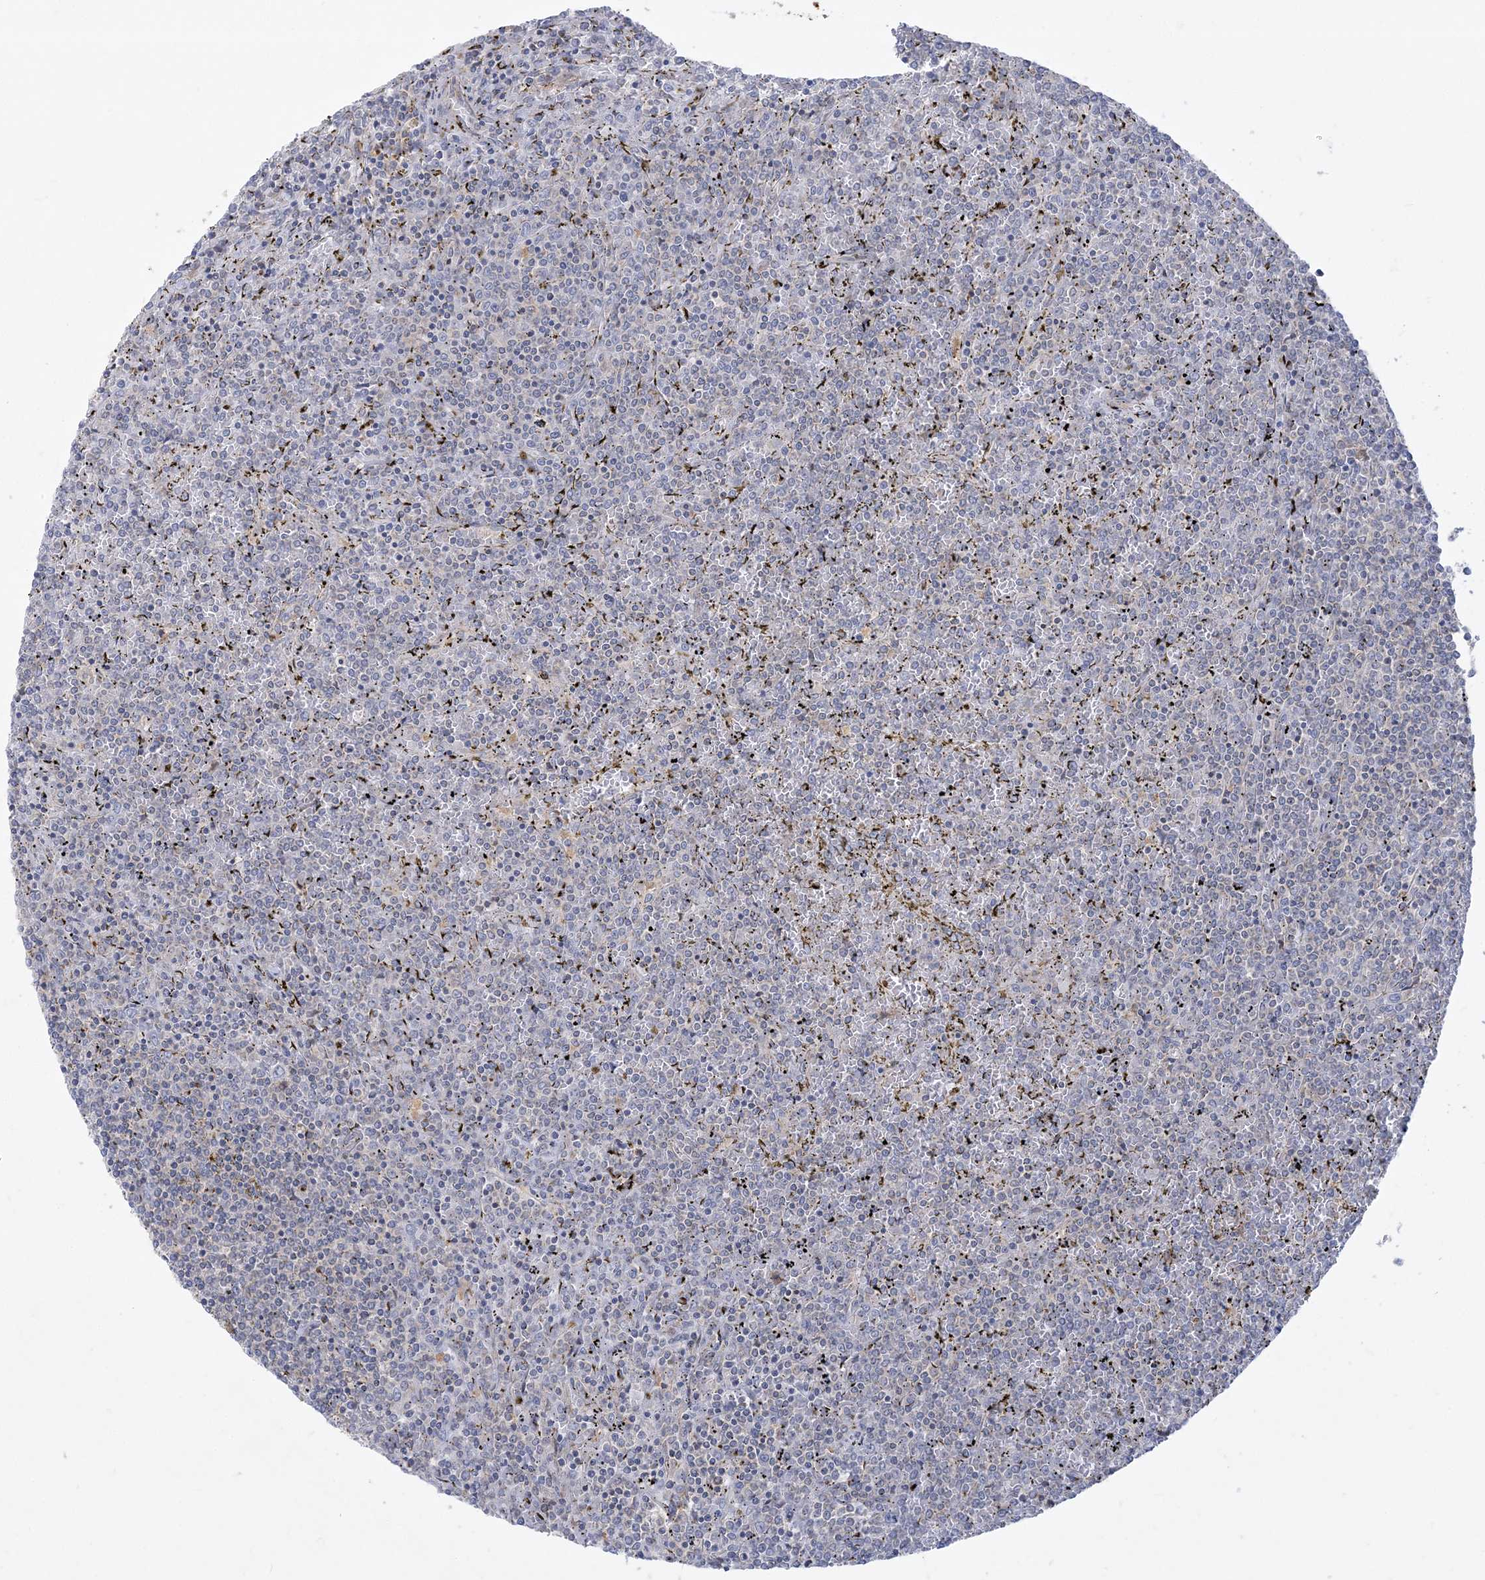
{"staining": {"intensity": "negative", "quantity": "none", "location": "none"}, "tissue": "lymphoma", "cell_type": "Tumor cells", "image_type": "cancer", "snomed": [{"axis": "morphology", "description": "Malignant lymphoma, non-Hodgkin's type, Low grade"}, {"axis": "topography", "description": "Spleen"}], "caption": "A micrograph of human malignant lymphoma, non-Hodgkin's type (low-grade) is negative for staining in tumor cells. Nuclei are stained in blue.", "gene": "ZC3H6", "patient": {"sex": "female", "age": 19}}